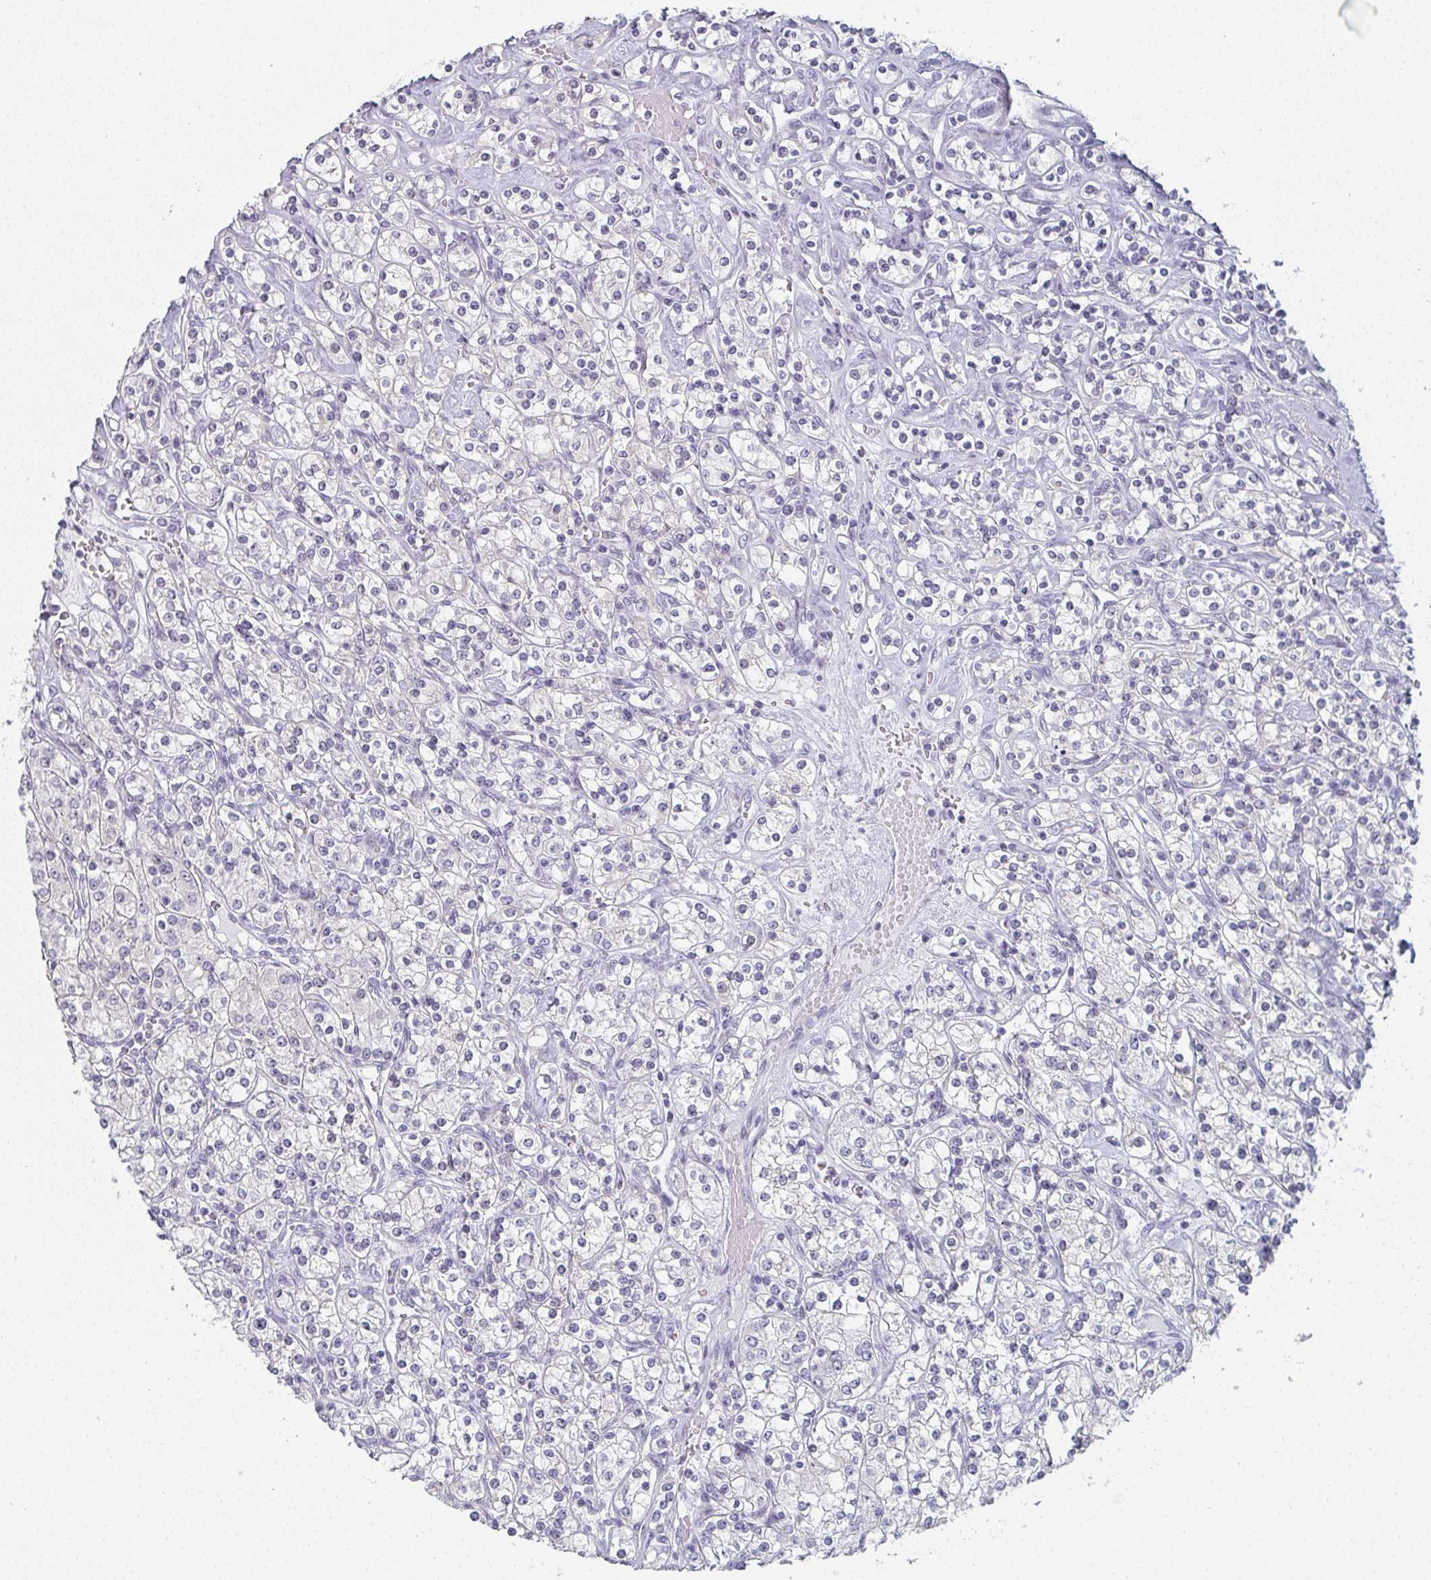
{"staining": {"intensity": "negative", "quantity": "none", "location": "none"}, "tissue": "renal cancer", "cell_type": "Tumor cells", "image_type": "cancer", "snomed": [{"axis": "morphology", "description": "Adenocarcinoma, NOS"}, {"axis": "topography", "description": "Kidney"}], "caption": "Adenocarcinoma (renal) was stained to show a protein in brown. There is no significant expression in tumor cells.", "gene": "PYCR3", "patient": {"sex": "male", "age": 77}}